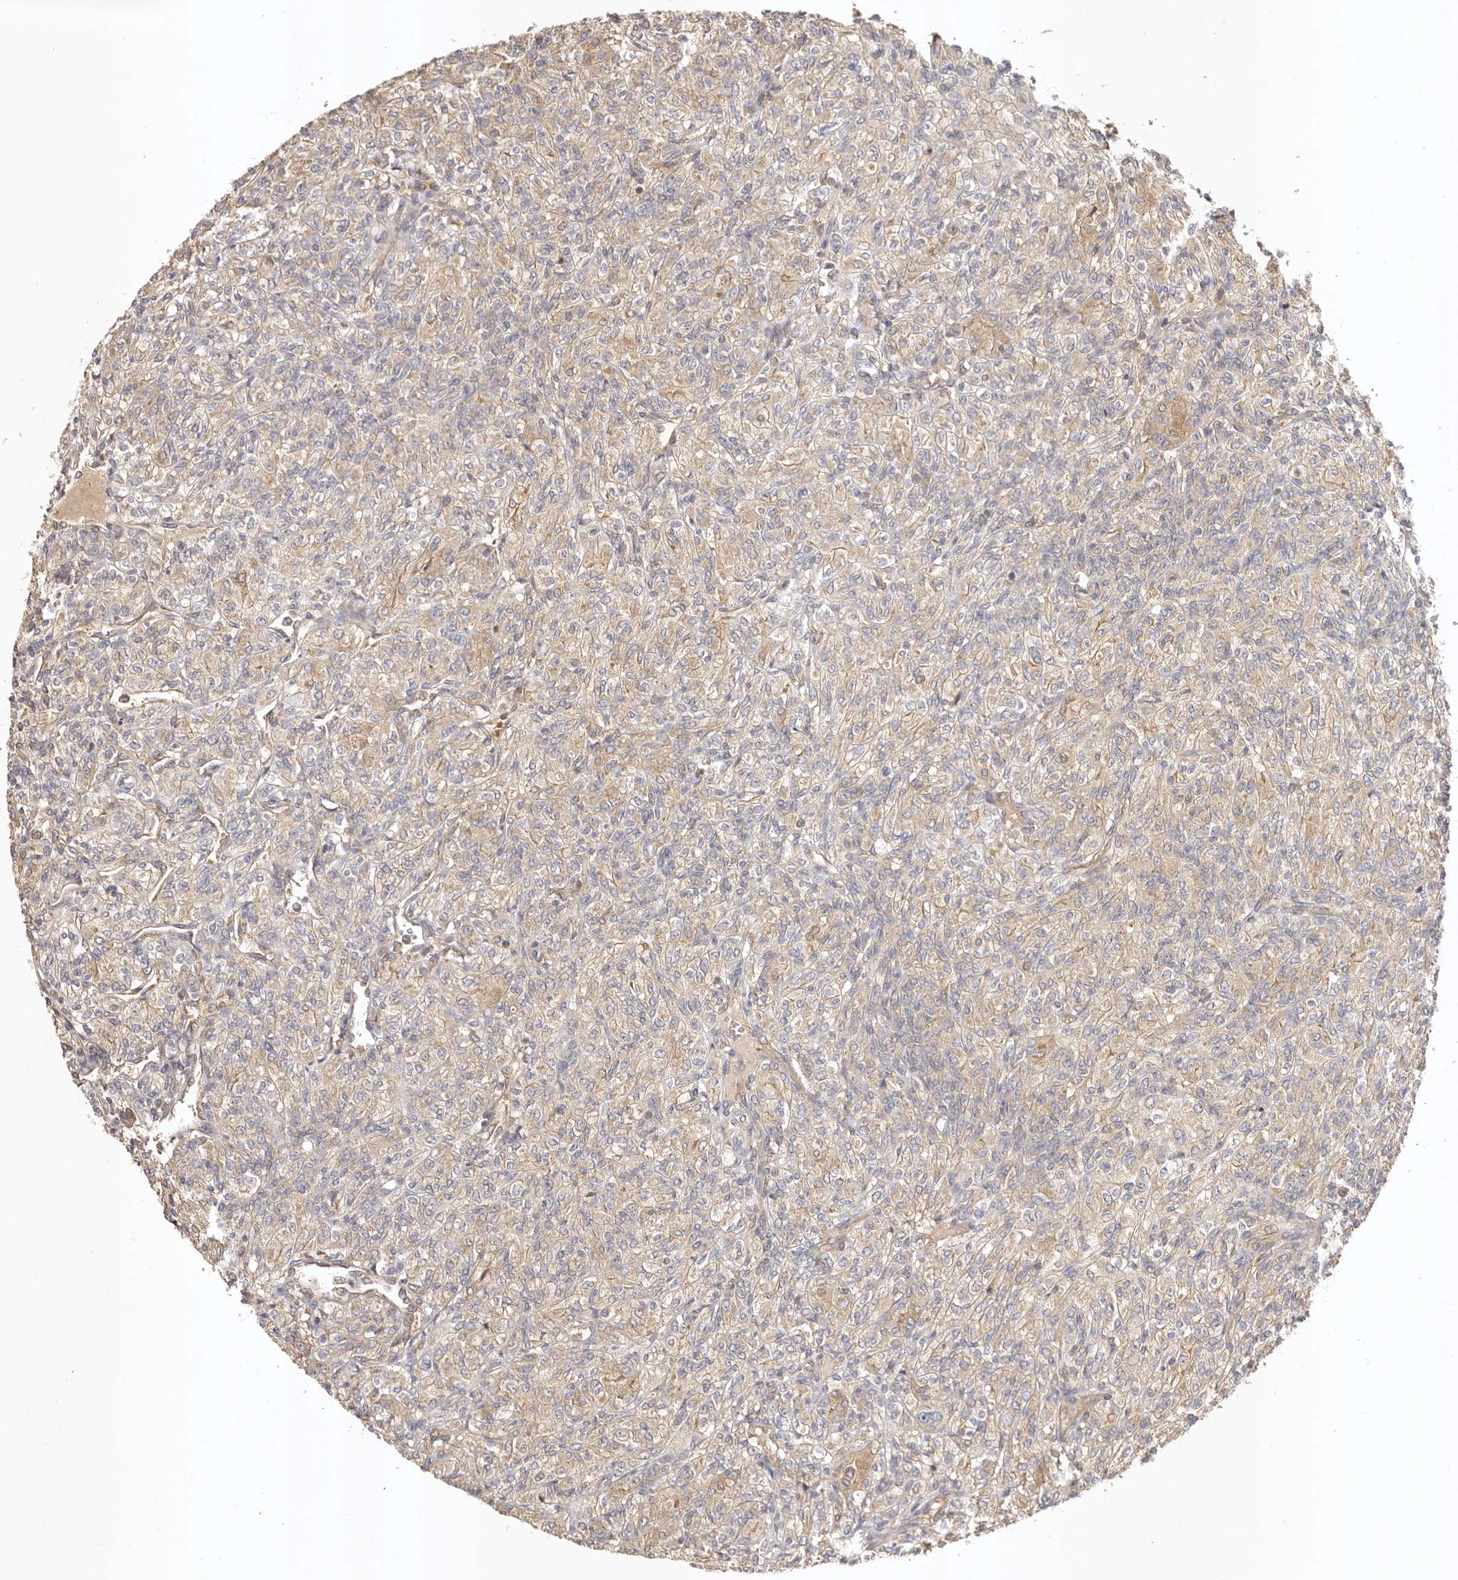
{"staining": {"intensity": "weak", "quantity": ">75%", "location": "cytoplasmic/membranous"}, "tissue": "renal cancer", "cell_type": "Tumor cells", "image_type": "cancer", "snomed": [{"axis": "morphology", "description": "Adenocarcinoma, NOS"}, {"axis": "topography", "description": "Kidney"}], "caption": "Tumor cells display low levels of weak cytoplasmic/membranous positivity in approximately >75% of cells in renal cancer.", "gene": "UBR2", "patient": {"sex": "male", "age": 77}}